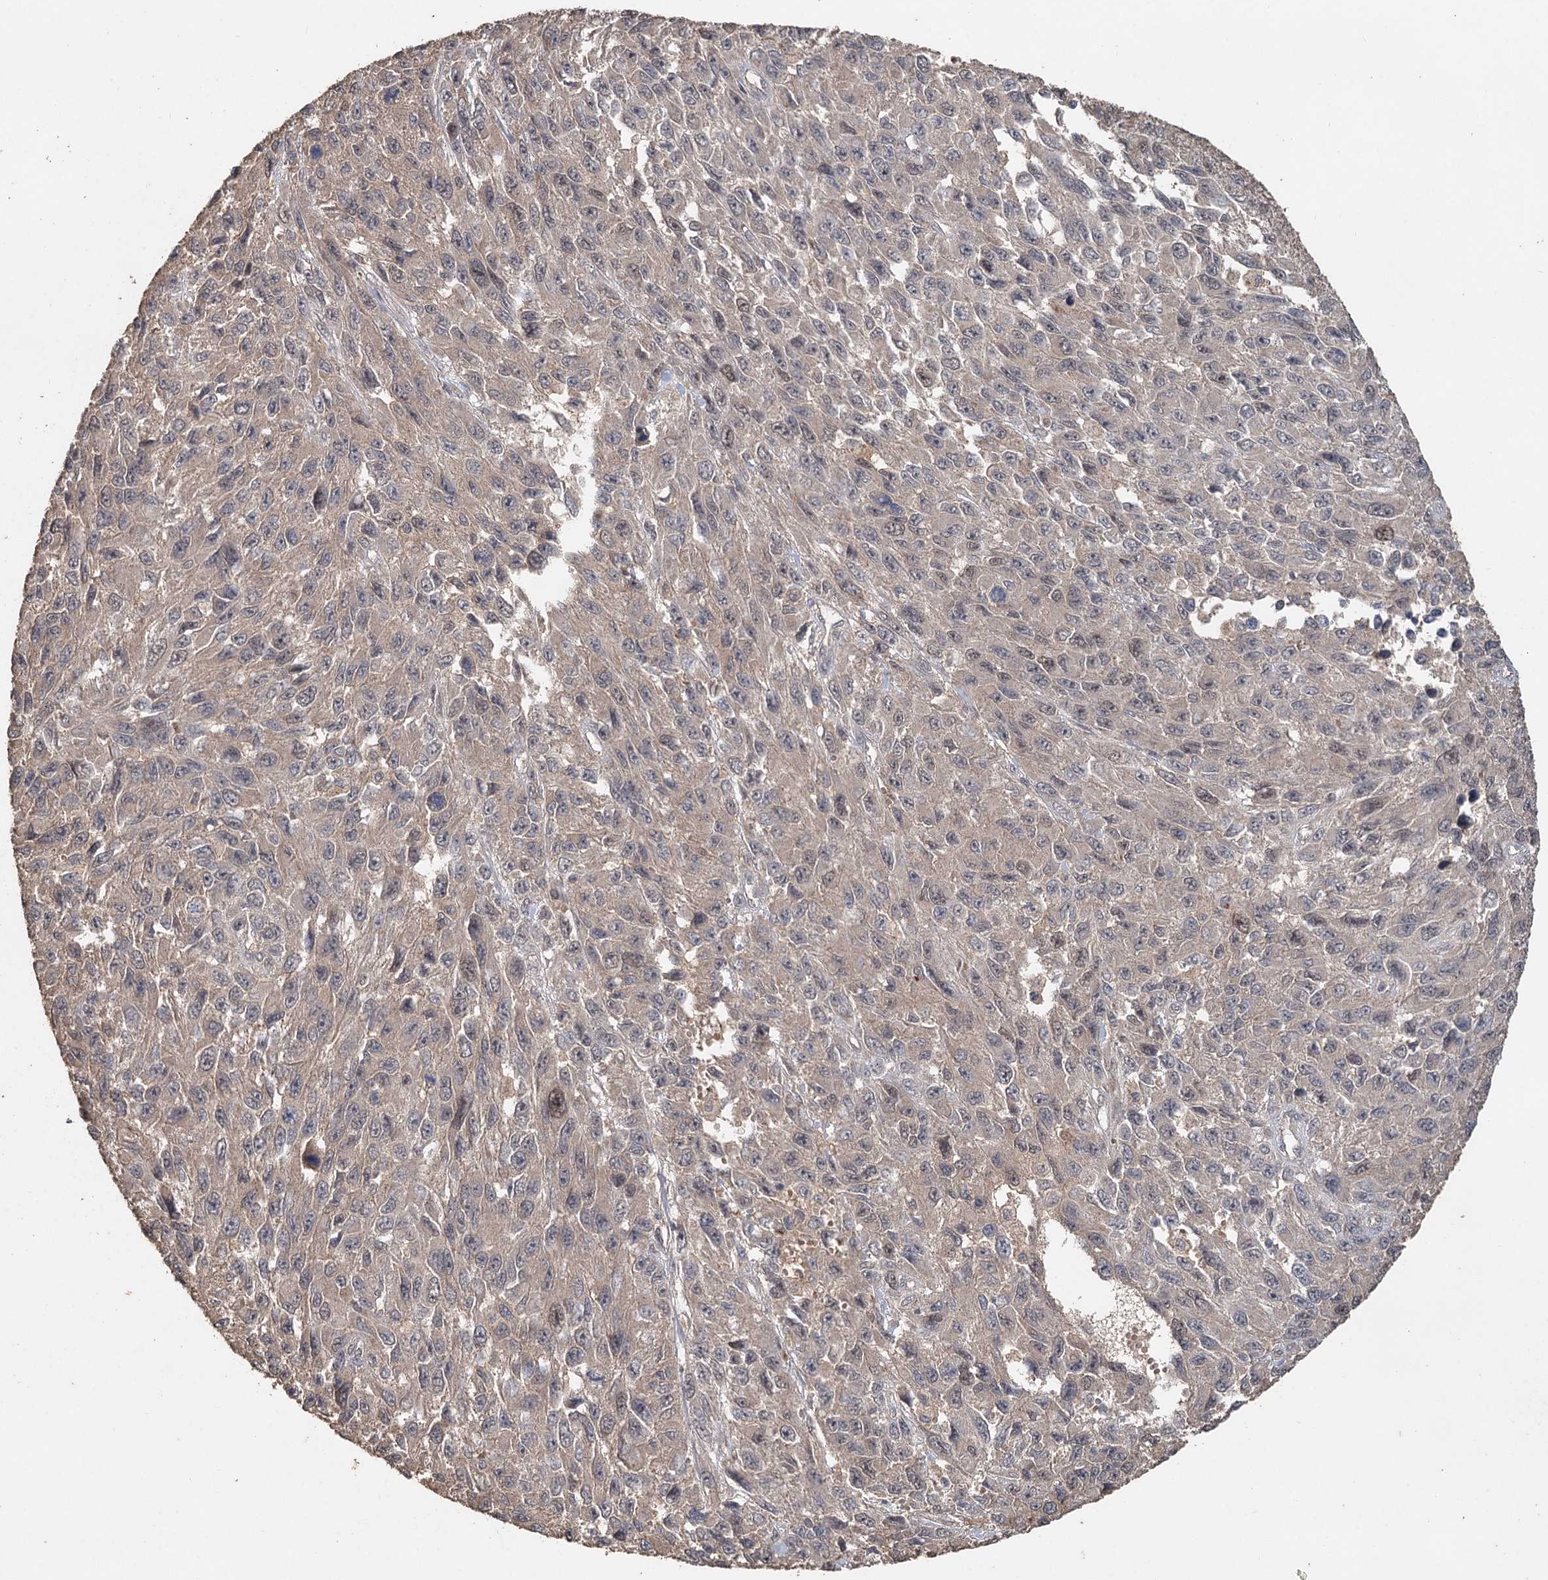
{"staining": {"intensity": "weak", "quantity": "<25%", "location": "nuclear"}, "tissue": "melanoma", "cell_type": "Tumor cells", "image_type": "cancer", "snomed": [{"axis": "morphology", "description": "Normal tissue, NOS"}, {"axis": "morphology", "description": "Malignant melanoma, NOS"}, {"axis": "topography", "description": "Skin"}], "caption": "Tumor cells are negative for brown protein staining in malignant melanoma.", "gene": "FBXO7", "patient": {"sex": "female", "age": 96}}